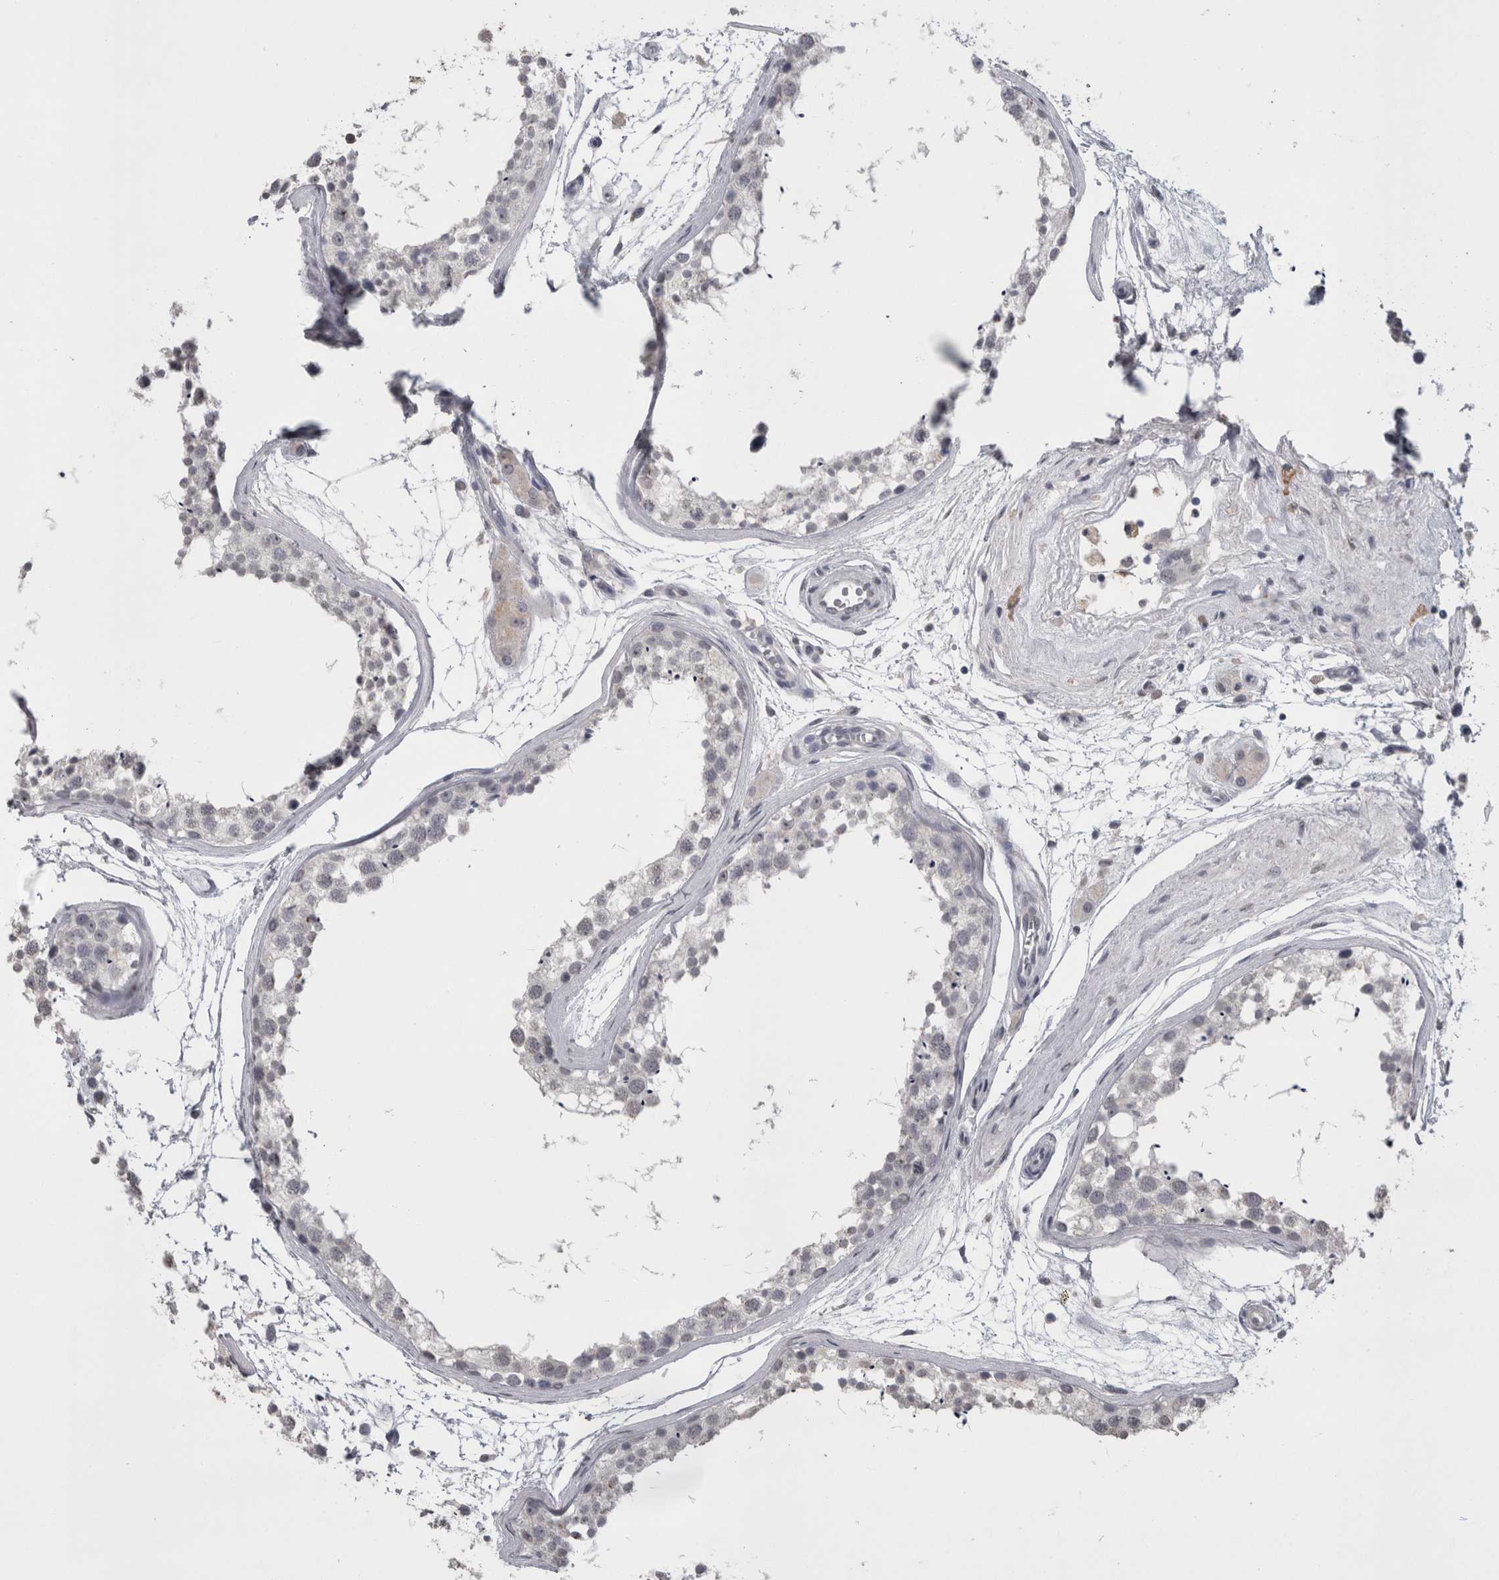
{"staining": {"intensity": "negative", "quantity": "none", "location": "none"}, "tissue": "testis", "cell_type": "Cells in seminiferous ducts", "image_type": "normal", "snomed": [{"axis": "morphology", "description": "Normal tissue, NOS"}, {"axis": "topography", "description": "Testis"}], "caption": "A photomicrograph of testis stained for a protein displays no brown staining in cells in seminiferous ducts.", "gene": "PAX5", "patient": {"sex": "male", "age": 56}}